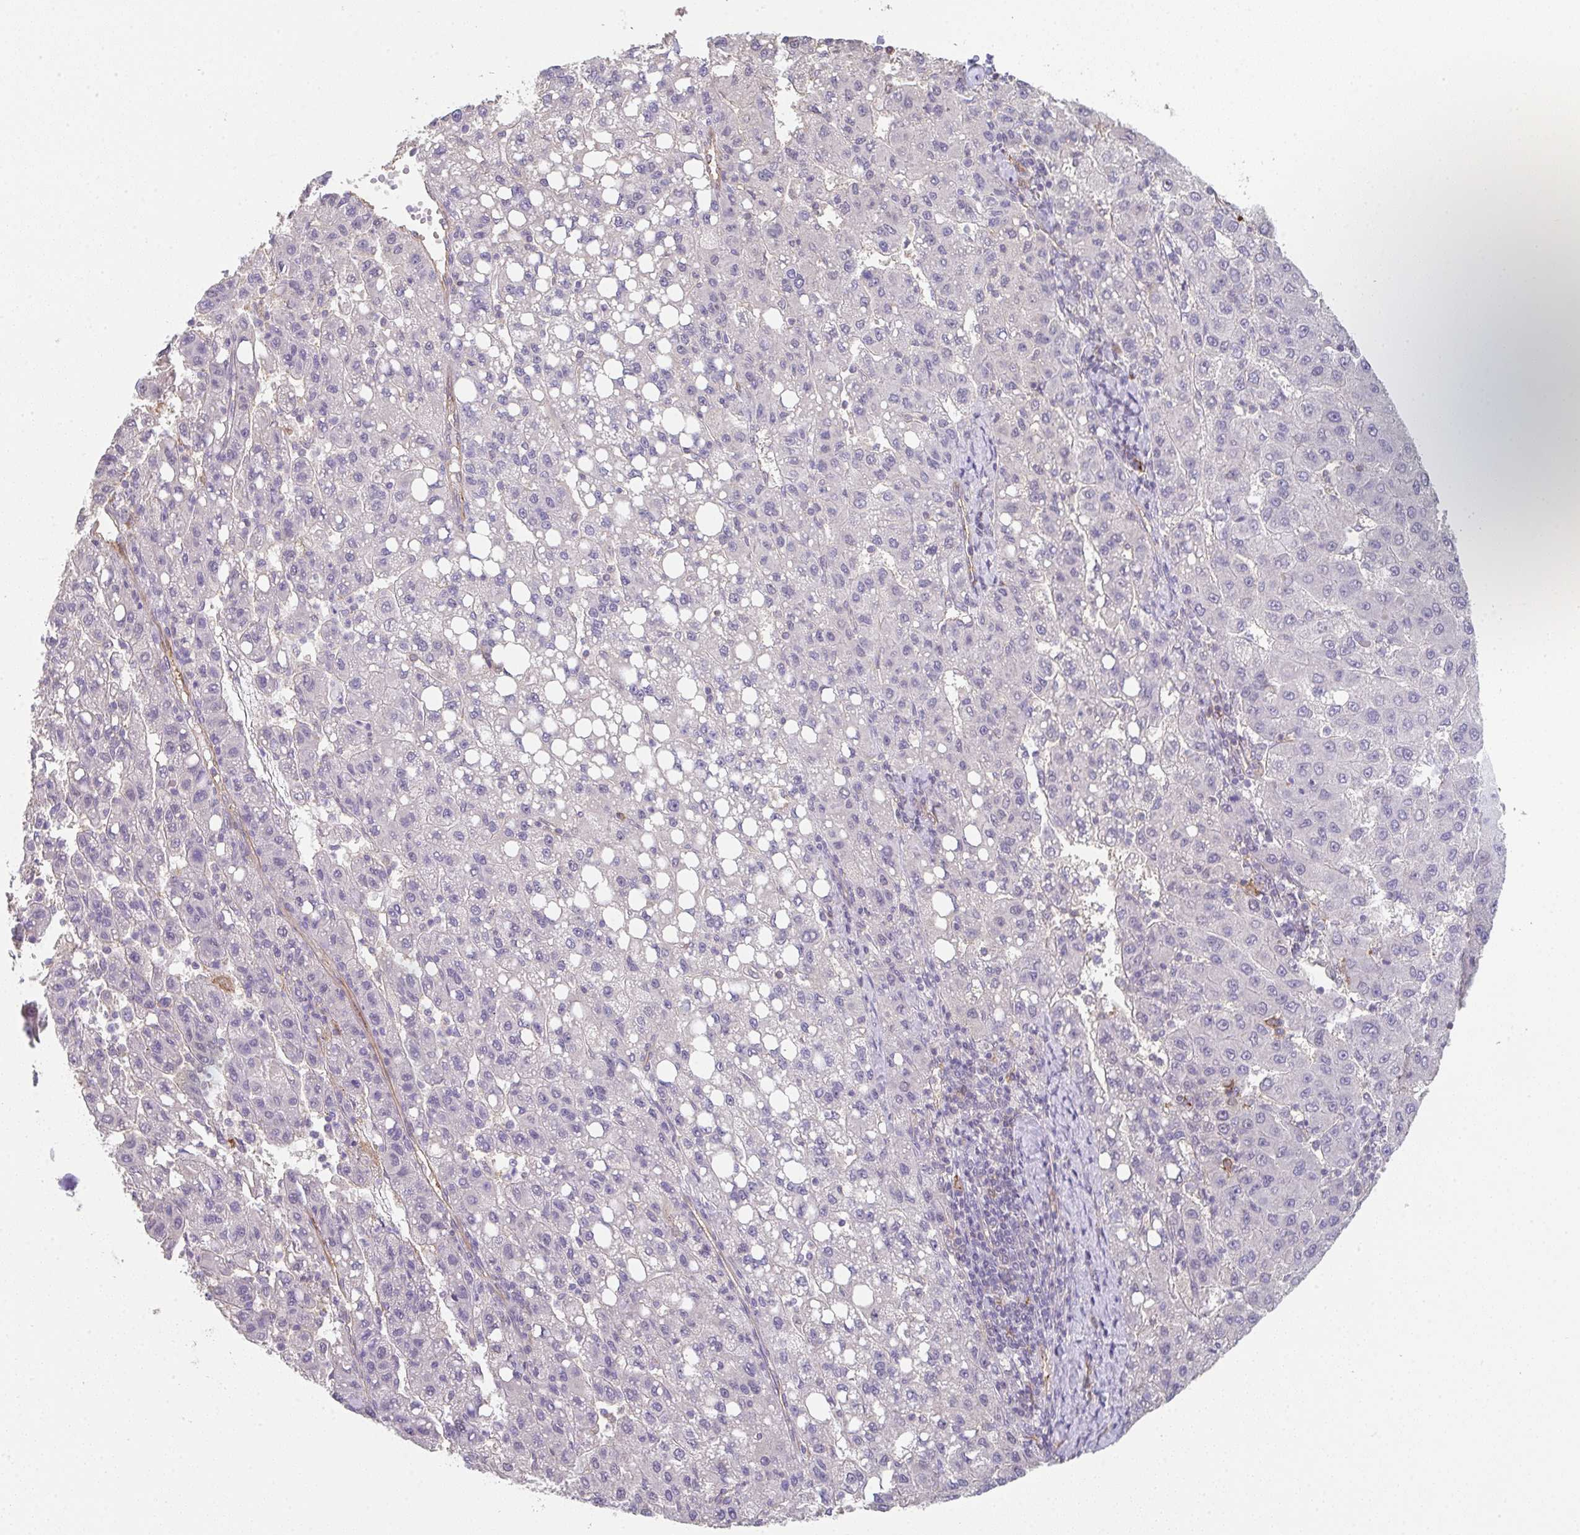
{"staining": {"intensity": "negative", "quantity": "none", "location": "none"}, "tissue": "liver cancer", "cell_type": "Tumor cells", "image_type": "cancer", "snomed": [{"axis": "morphology", "description": "Carcinoma, Hepatocellular, NOS"}, {"axis": "topography", "description": "Liver"}], "caption": "Immunohistochemical staining of liver hepatocellular carcinoma displays no significant expression in tumor cells.", "gene": "DBN1", "patient": {"sex": "female", "age": 82}}